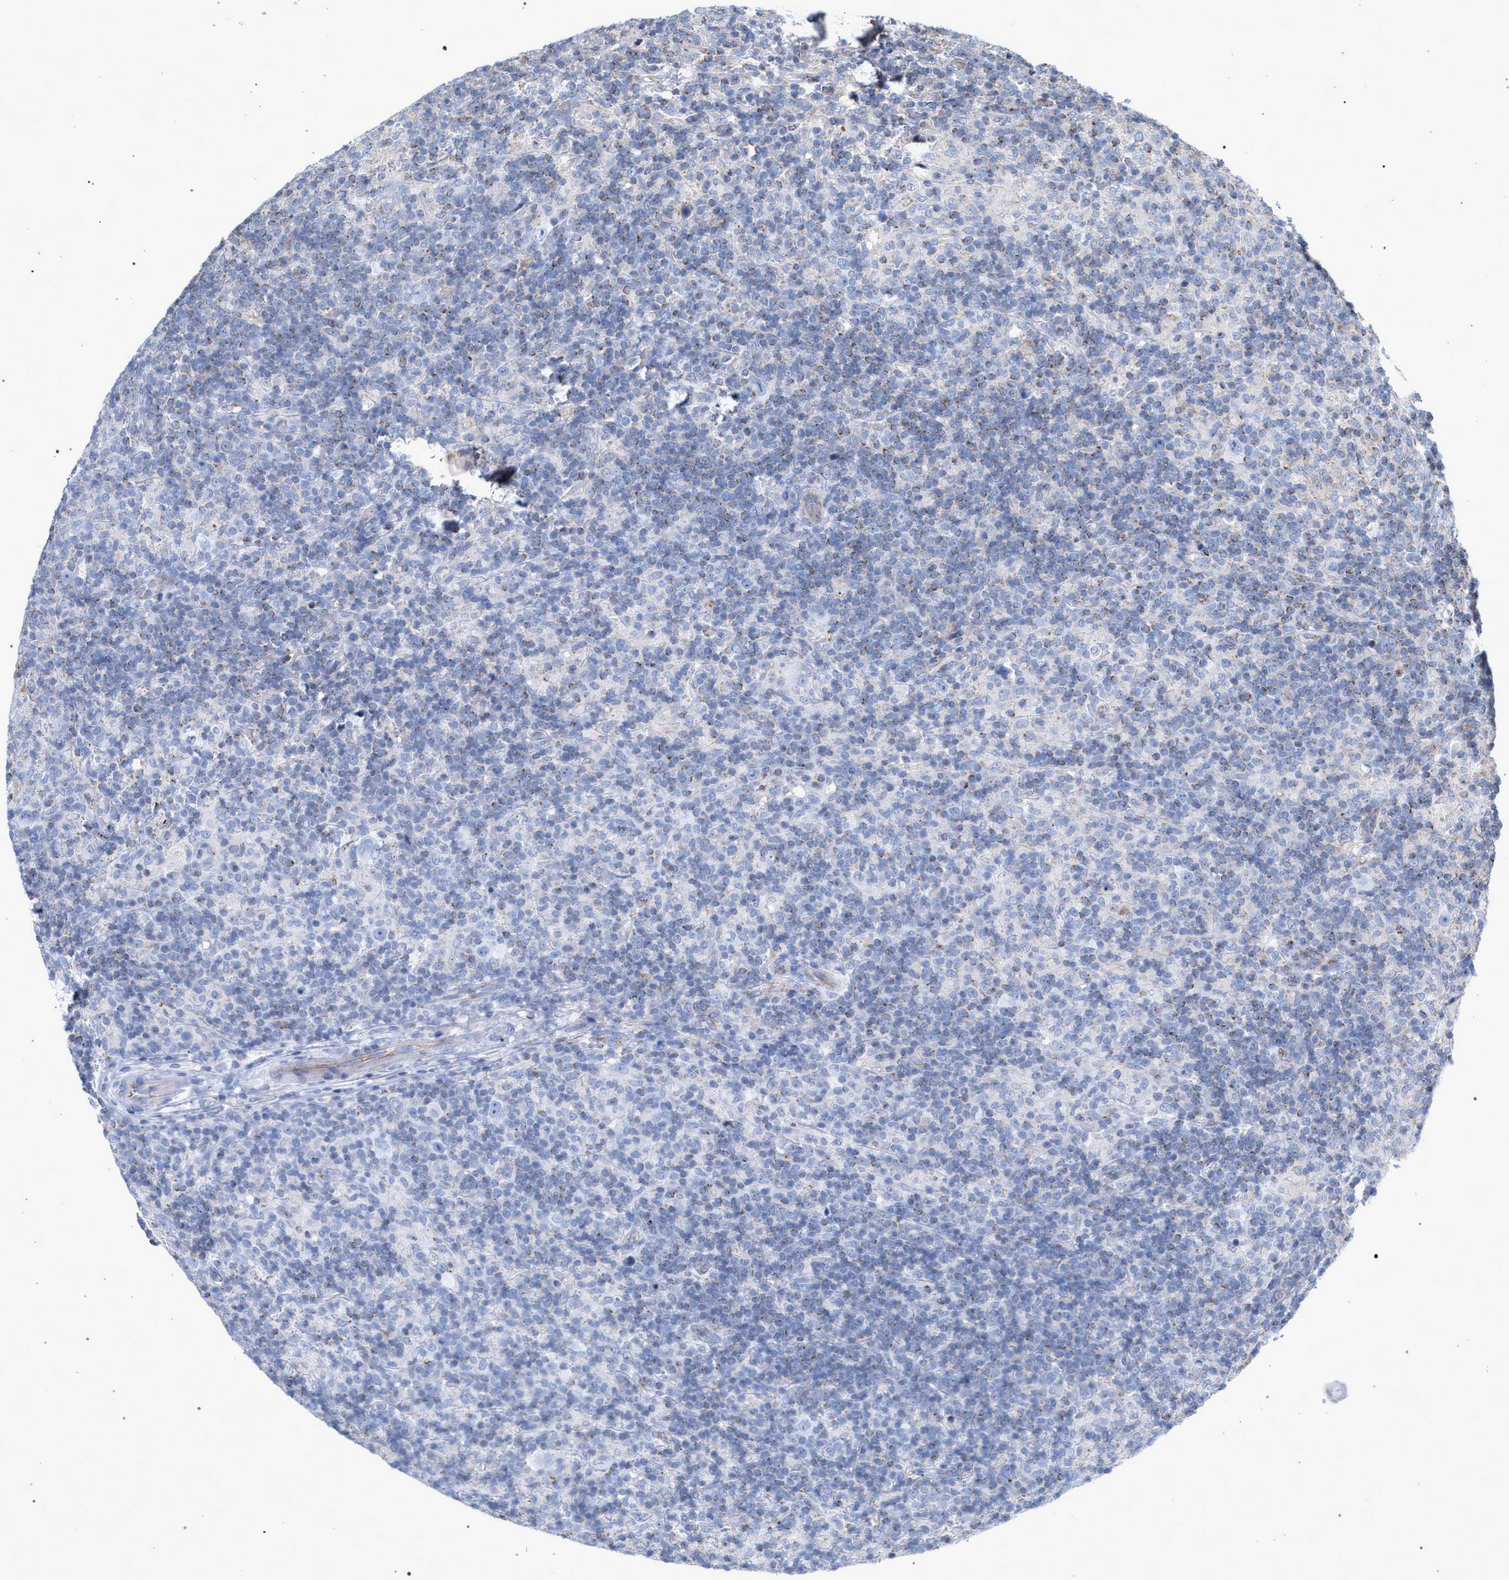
{"staining": {"intensity": "negative", "quantity": "none", "location": "none"}, "tissue": "lymphoma", "cell_type": "Tumor cells", "image_type": "cancer", "snomed": [{"axis": "morphology", "description": "Hodgkin's disease, NOS"}, {"axis": "topography", "description": "Lymph node"}], "caption": "Tumor cells are negative for protein expression in human lymphoma.", "gene": "ECI2", "patient": {"sex": "male", "age": 70}}